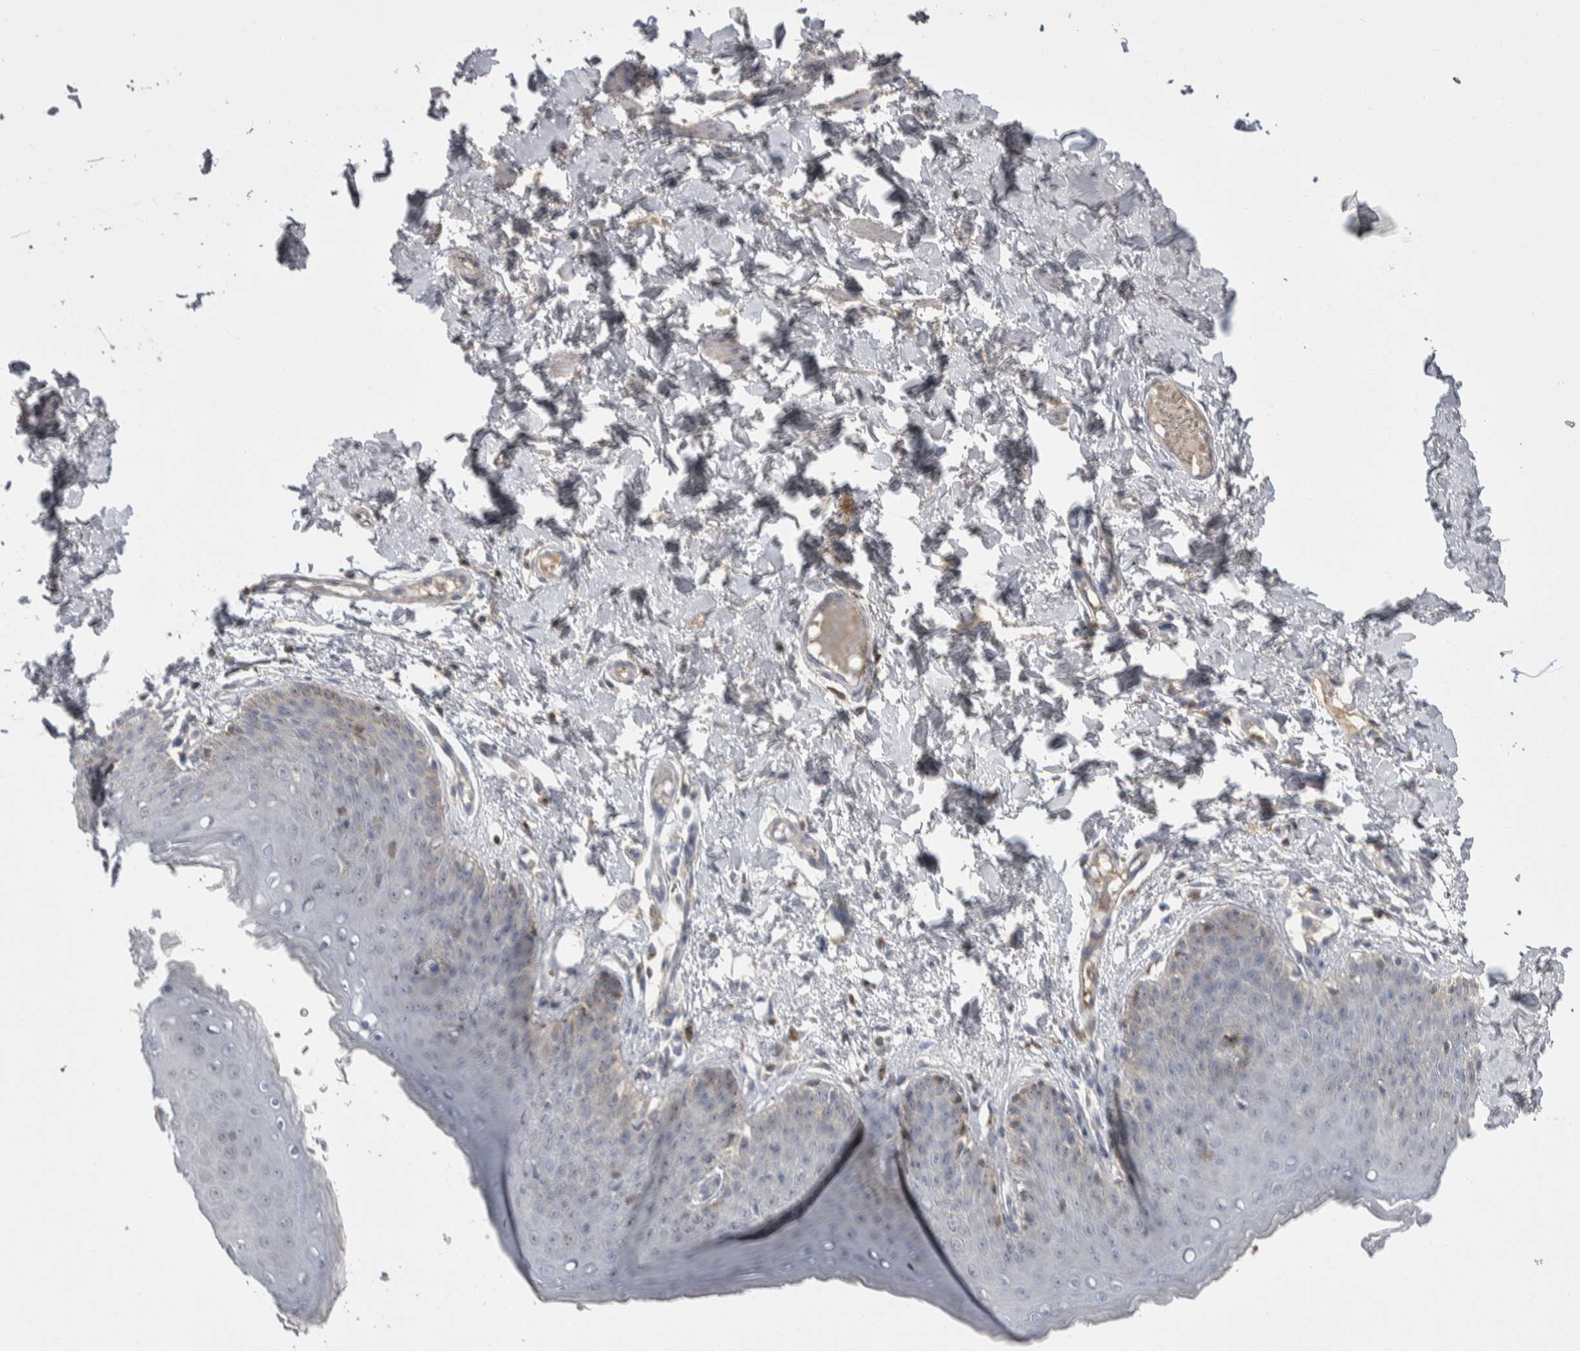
{"staining": {"intensity": "negative", "quantity": "none", "location": "none"}, "tissue": "skin", "cell_type": "Epidermal cells", "image_type": "normal", "snomed": [{"axis": "morphology", "description": "Normal tissue, NOS"}, {"axis": "topography", "description": "Vulva"}], "caption": "Protein analysis of unremarkable skin shows no significant staining in epidermal cells.", "gene": "CEP295NL", "patient": {"sex": "female", "age": 66}}